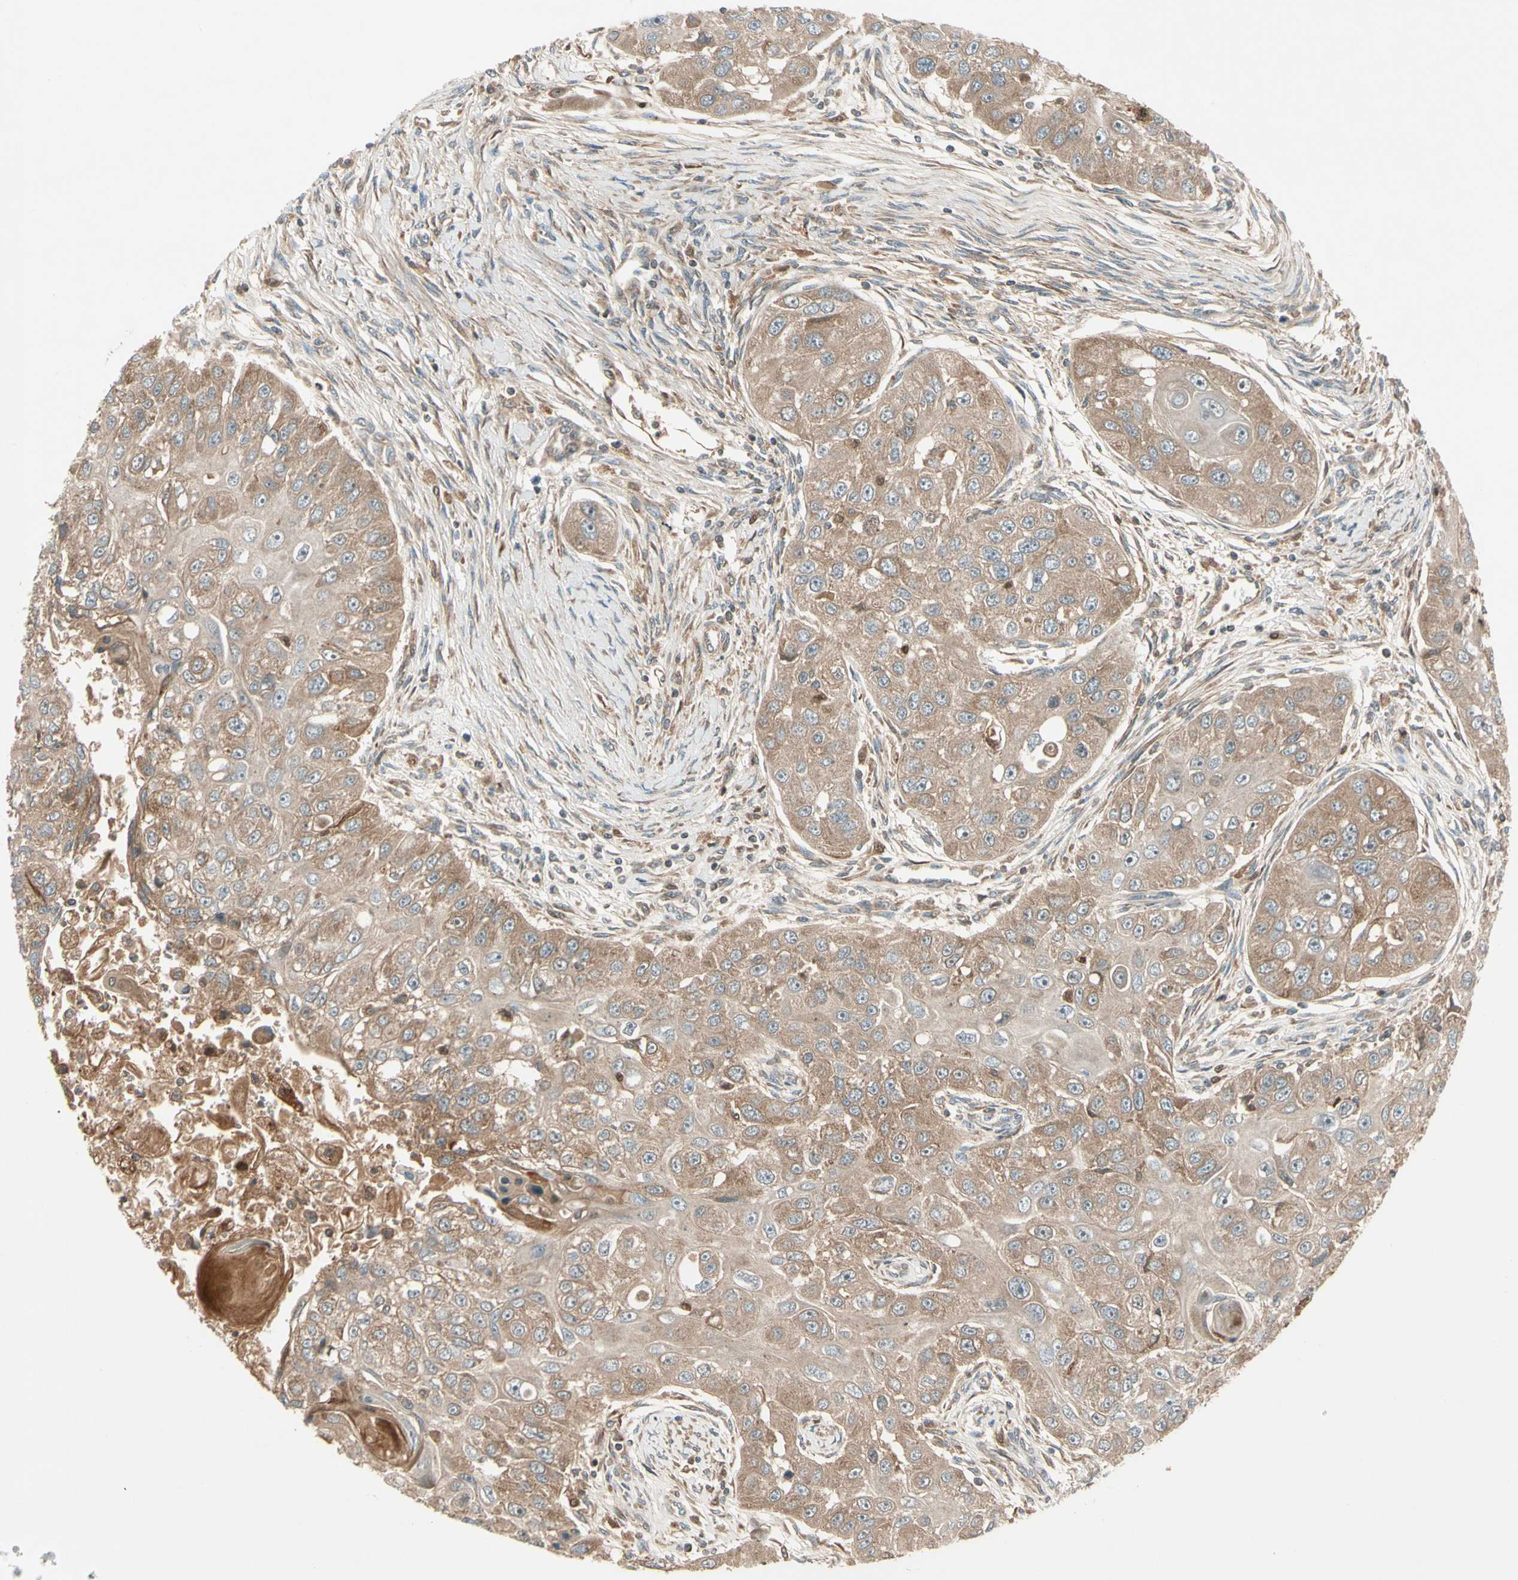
{"staining": {"intensity": "moderate", "quantity": ">75%", "location": "cytoplasmic/membranous"}, "tissue": "head and neck cancer", "cell_type": "Tumor cells", "image_type": "cancer", "snomed": [{"axis": "morphology", "description": "Normal tissue, NOS"}, {"axis": "morphology", "description": "Squamous cell carcinoma, NOS"}, {"axis": "topography", "description": "Skeletal muscle"}, {"axis": "topography", "description": "Head-Neck"}], "caption": "Protein expression analysis of human head and neck squamous cell carcinoma reveals moderate cytoplasmic/membranous expression in approximately >75% of tumor cells. (DAB (3,3'-diaminobenzidine) = brown stain, brightfield microscopy at high magnification).", "gene": "ACVR1C", "patient": {"sex": "male", "age": 51}}